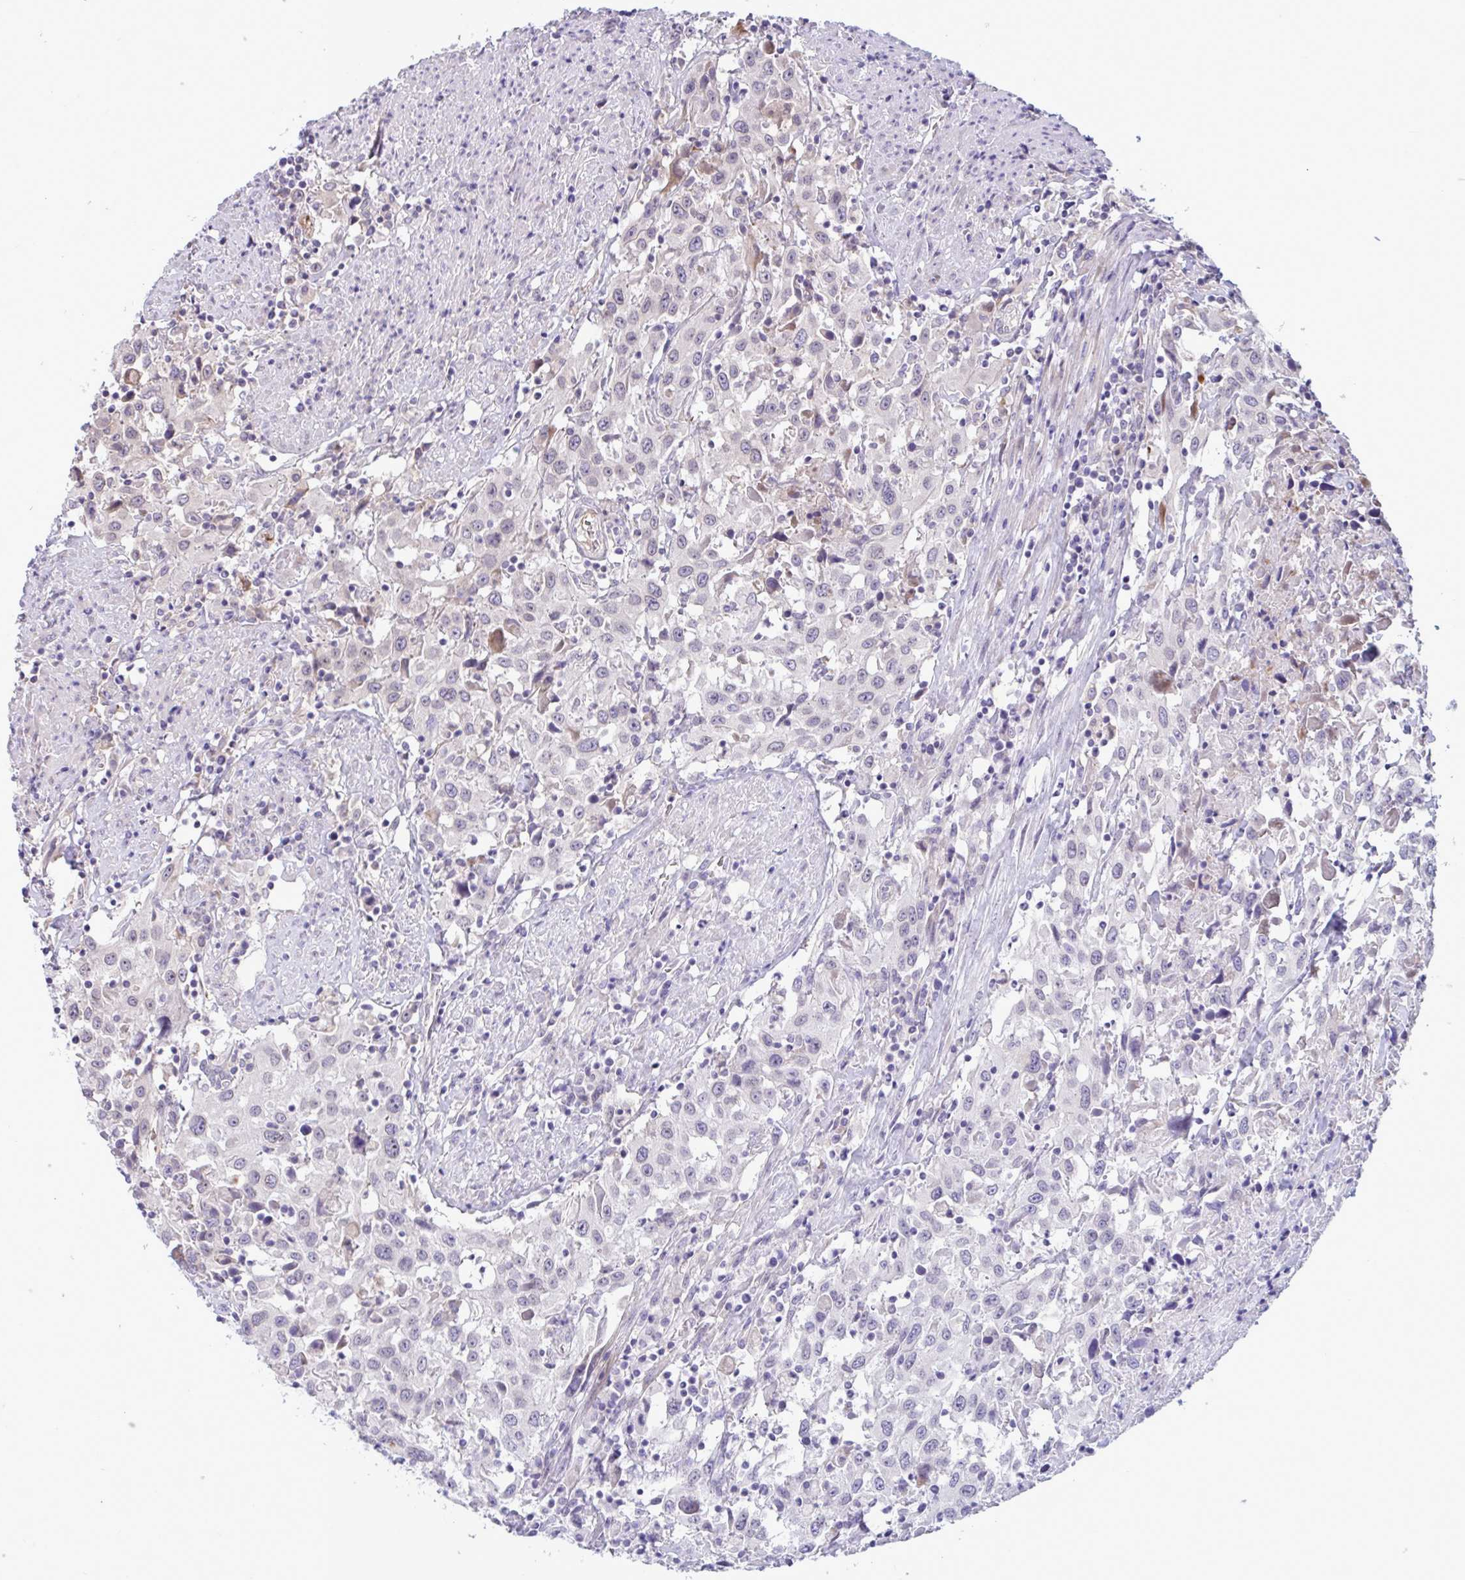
{"staining": {"intensity": "negative", "quantity": "none", "location": "none"}, "tissue": "urothelial cancer", "cell_type": "Tumor cells", "image_type": "cancer", "snomed": [{"axis": "morphology", "description": "Urothelial carcinoma, High grade"}, {"axis": "topography", "description": "Urinary bladder"}], "caption": "Immunohistochemistry of human urothelial cancer exhibits no staining in tumor cells.", "gene": "DOCK11", "patient": {"sex": "male", "age": 61}}